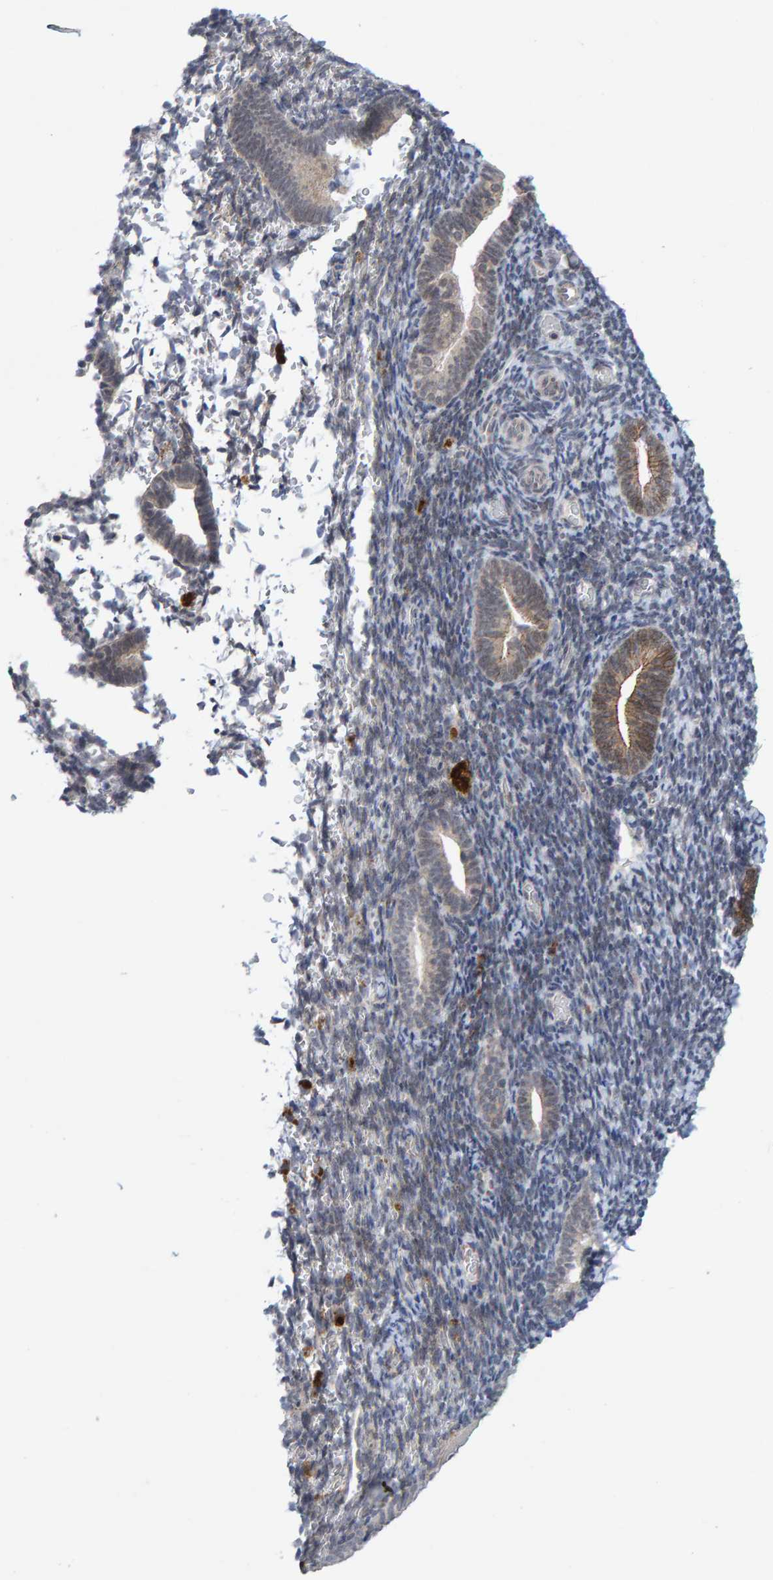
{"staining": {"intensity": "negative", "quantity": "none", "location": "none"}, "tissue": "endometrium", "cell_type": "Cells in endometrial stroma", "image_type": "normal", "snomed": [{"axis": "morphology", "description": "Normal tissue, NOS"}, {"axis": "topography", "description": "Endometrium"}], "caption": "High magnification brightfield microscopy of normal endometrium stained with DAB (brown) and counterstained with hematoxylin (blue): cells in endometrial stroma show no significant expression. The staining was performed using DAB to visualize the protein expression in brown, while the nuclei were stained in blue with hematoxylin (Magnification: 20x).", "gene": "CDH2", "patient": {"sex": "female", "age": 51}}